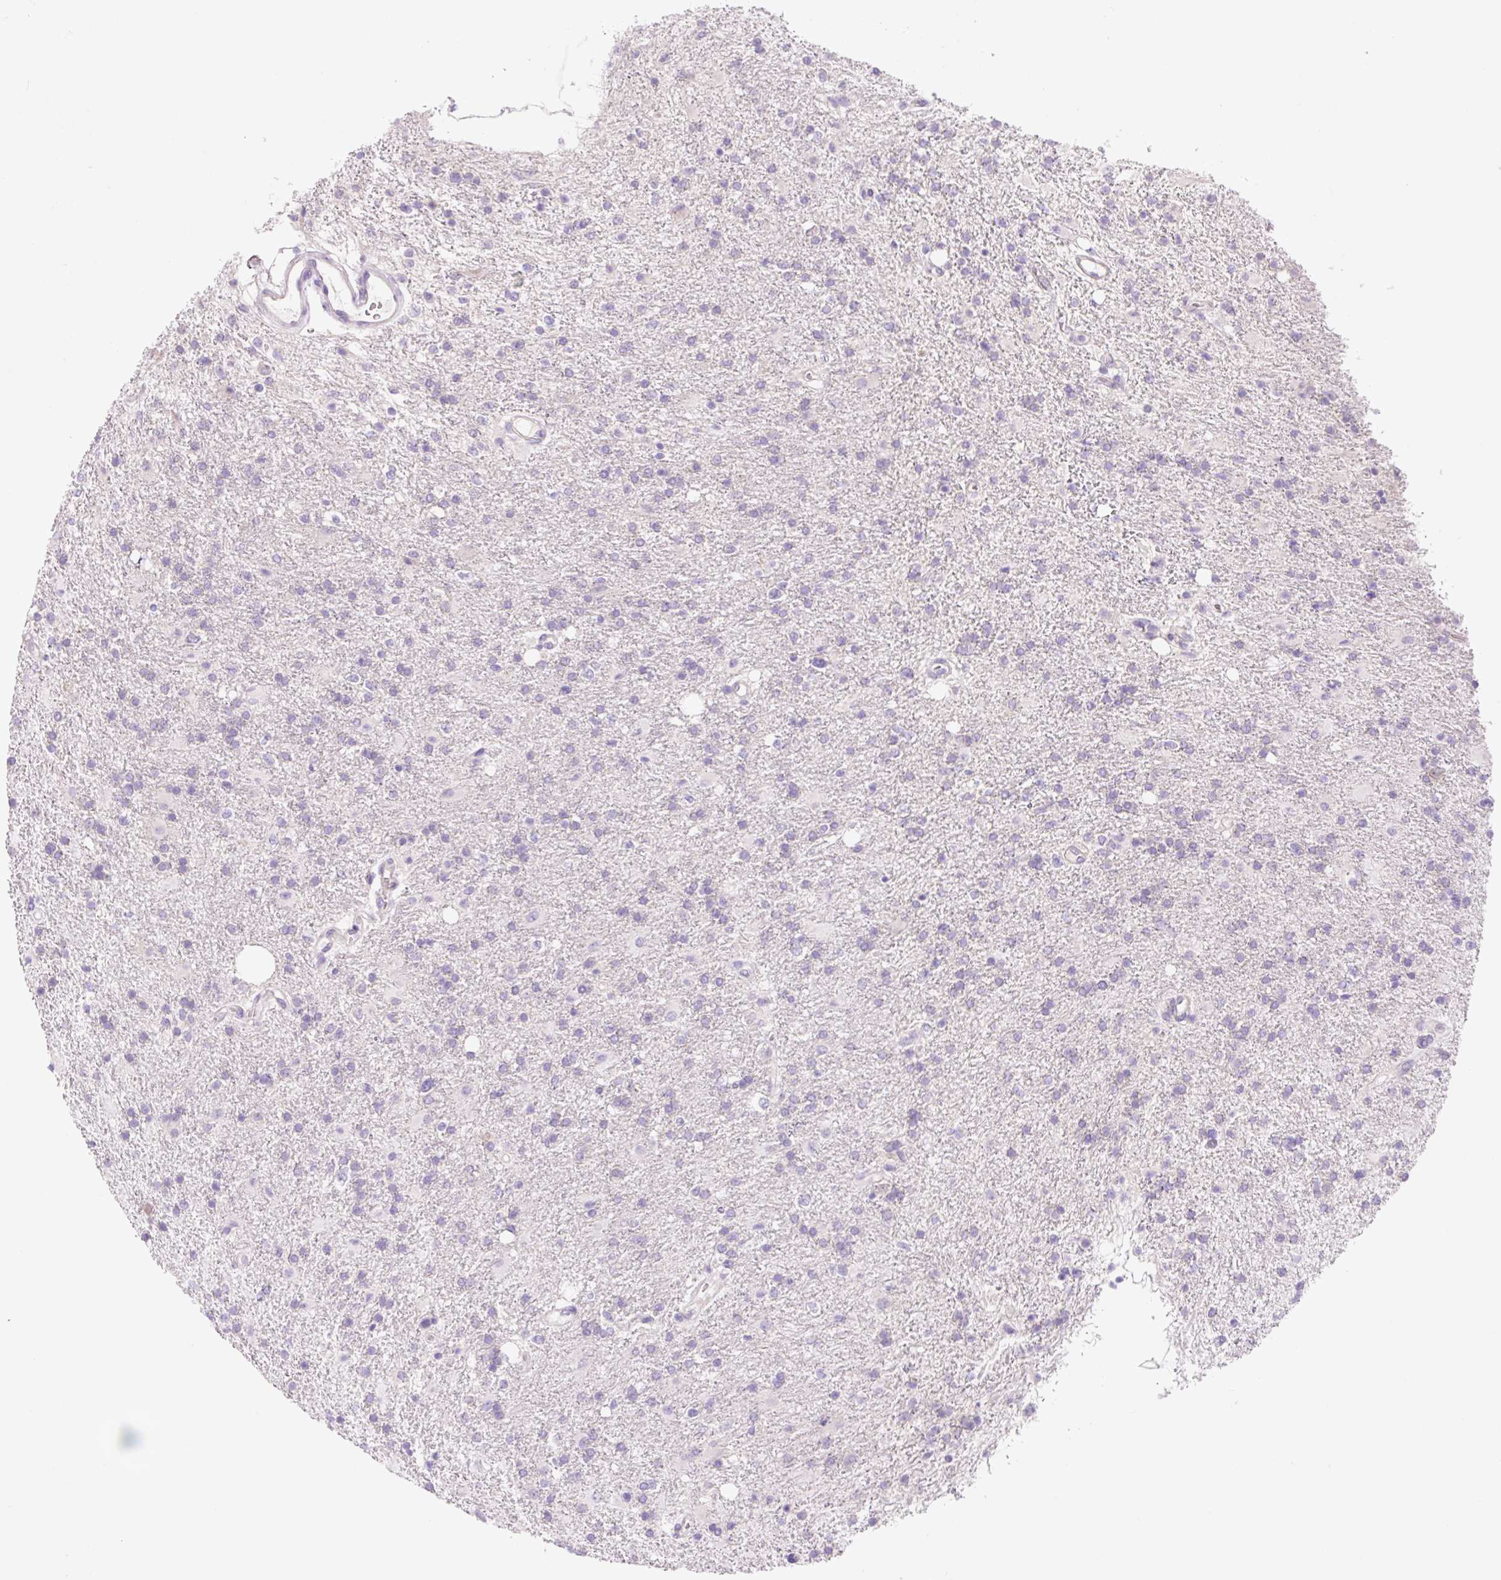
{"staining": {"intensity": "negative", "quantity": "none", "location": "none"}, "tissue": "glioma", "cell_type": "Tumor cells", "image_type": "cancer", "snomed": [{"axis": "morphology", "description": "Glioma, malignant, High grade"}, {"axis": "topography", "description": "Brain"}], "caption": "This photomicrograph is of glioma stained with immunohistochemistry to label a protein in brown with the nuclei are counter-stained blue. There is no positivity in tumor cells.", "gene": "CELF6", "patient": {"sex": "male", "age": 56}}